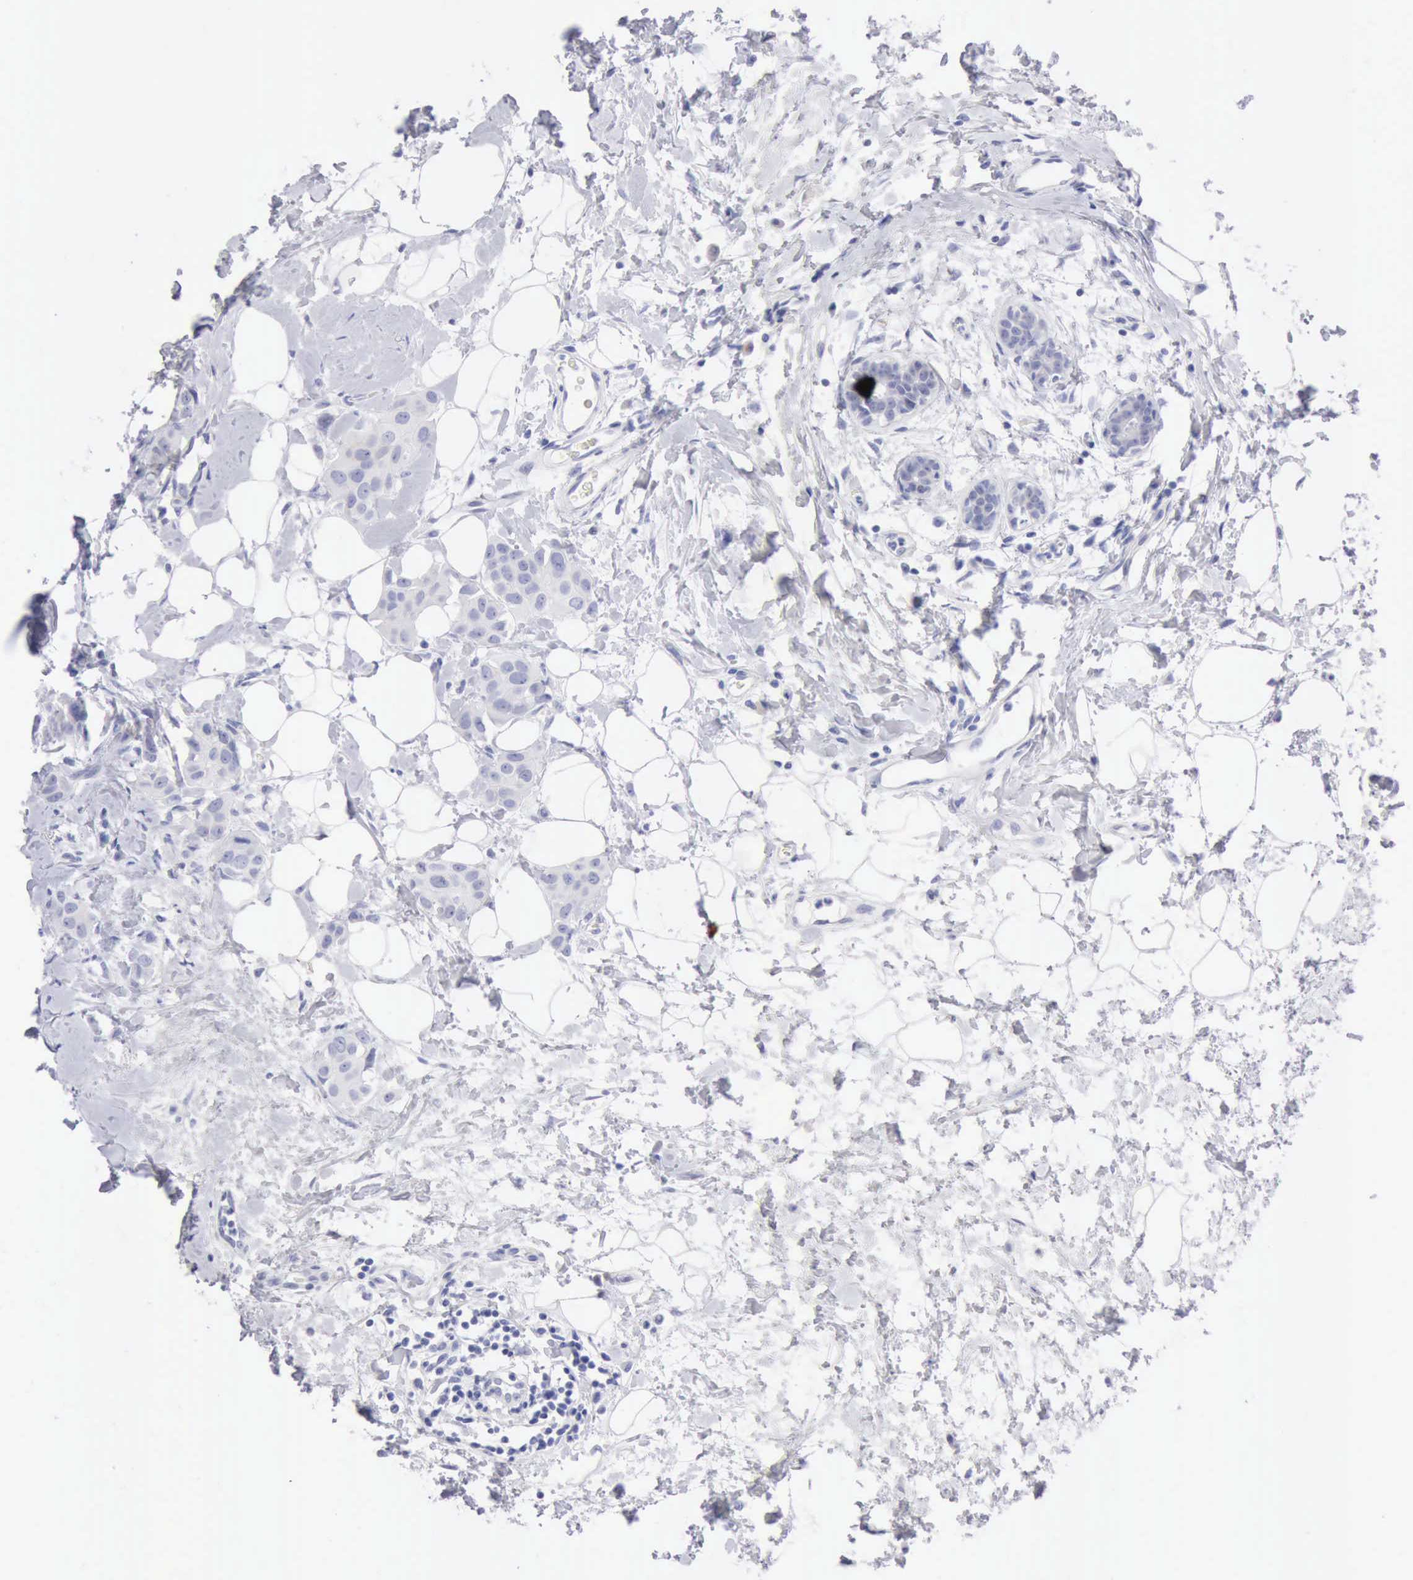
{"staining": {"intensity": "negative", "quantity": "none", "location": "none"}, "tissue": "breast cancer", "cell_type": "Tumor cells", "image_type": "cancer", "snomed": [{"axis": "morphology", "description": "Duct carcinoma"}, {"axis": "topography", "description": "Breast"}], "caption": "The photomicrograph exhibits no significant staining in tumor cells of infiltrating ductal carcinoma (breast).", "gene": "ANGEL1", "patient": {"sex": "female", "age": 40}}